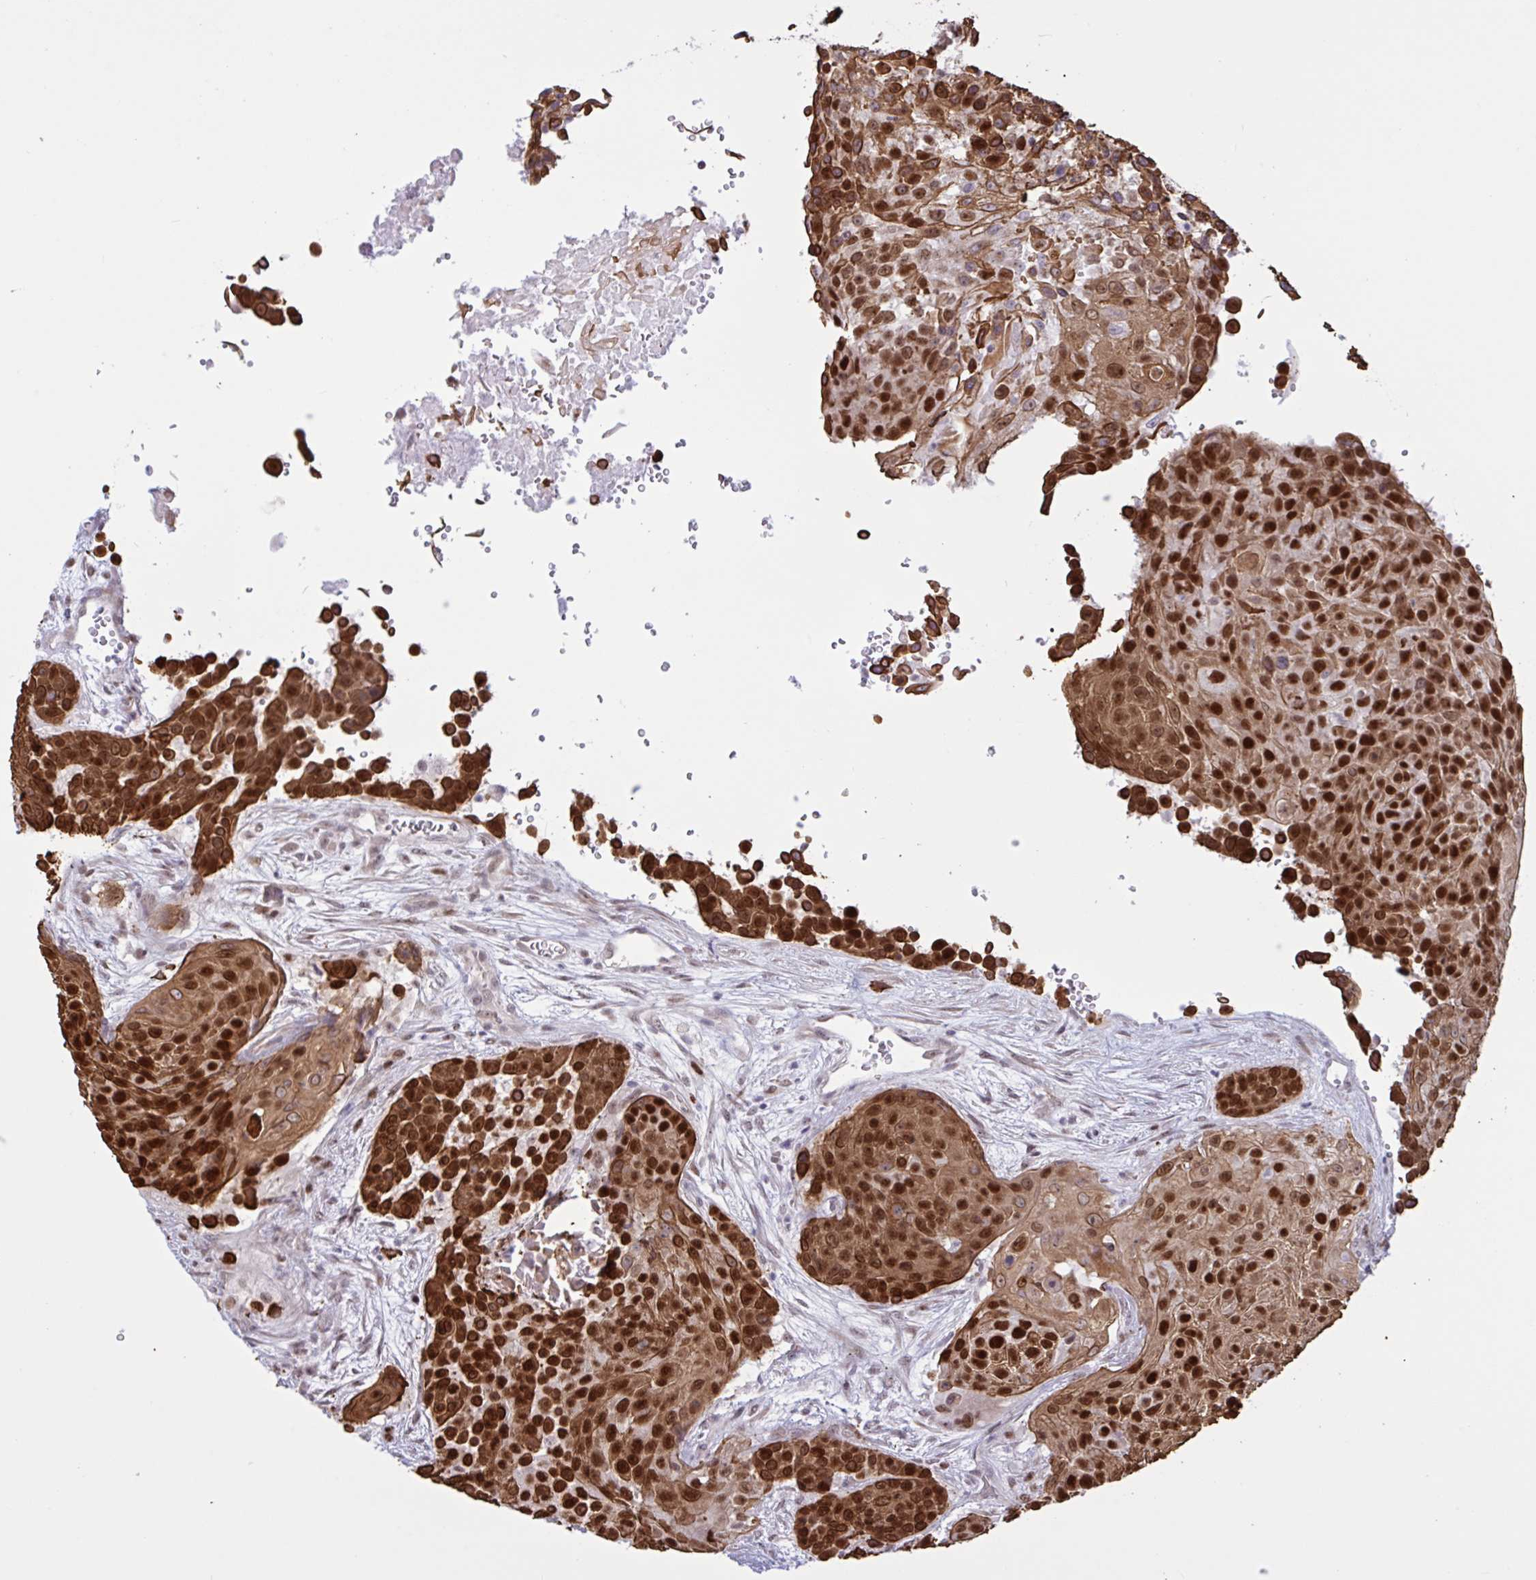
{"staining": {"intensity": "strong", "quantity": ">75%", "location": "cytoplasmic/membranous,nuclear"}, "tissue": "urothelial cancer", "cell_type": "Tumor cells", "image_type": "cancer", "snomed": [{"axis": "morphology", "description": "Urothelial carcinoma, High grade"}, {"axis": "topography", "description": "Urinary bladder"}], "caption": "Urothelial carcinoma (high-grade) tissue reveals strong cytoplasmic/membranous and nuclear positivity in approximately >75% of tumor cells, visualized by immunohistochemistry.", "gene": "PRMT6", "patient": {"sex": "female", "age": 63}}